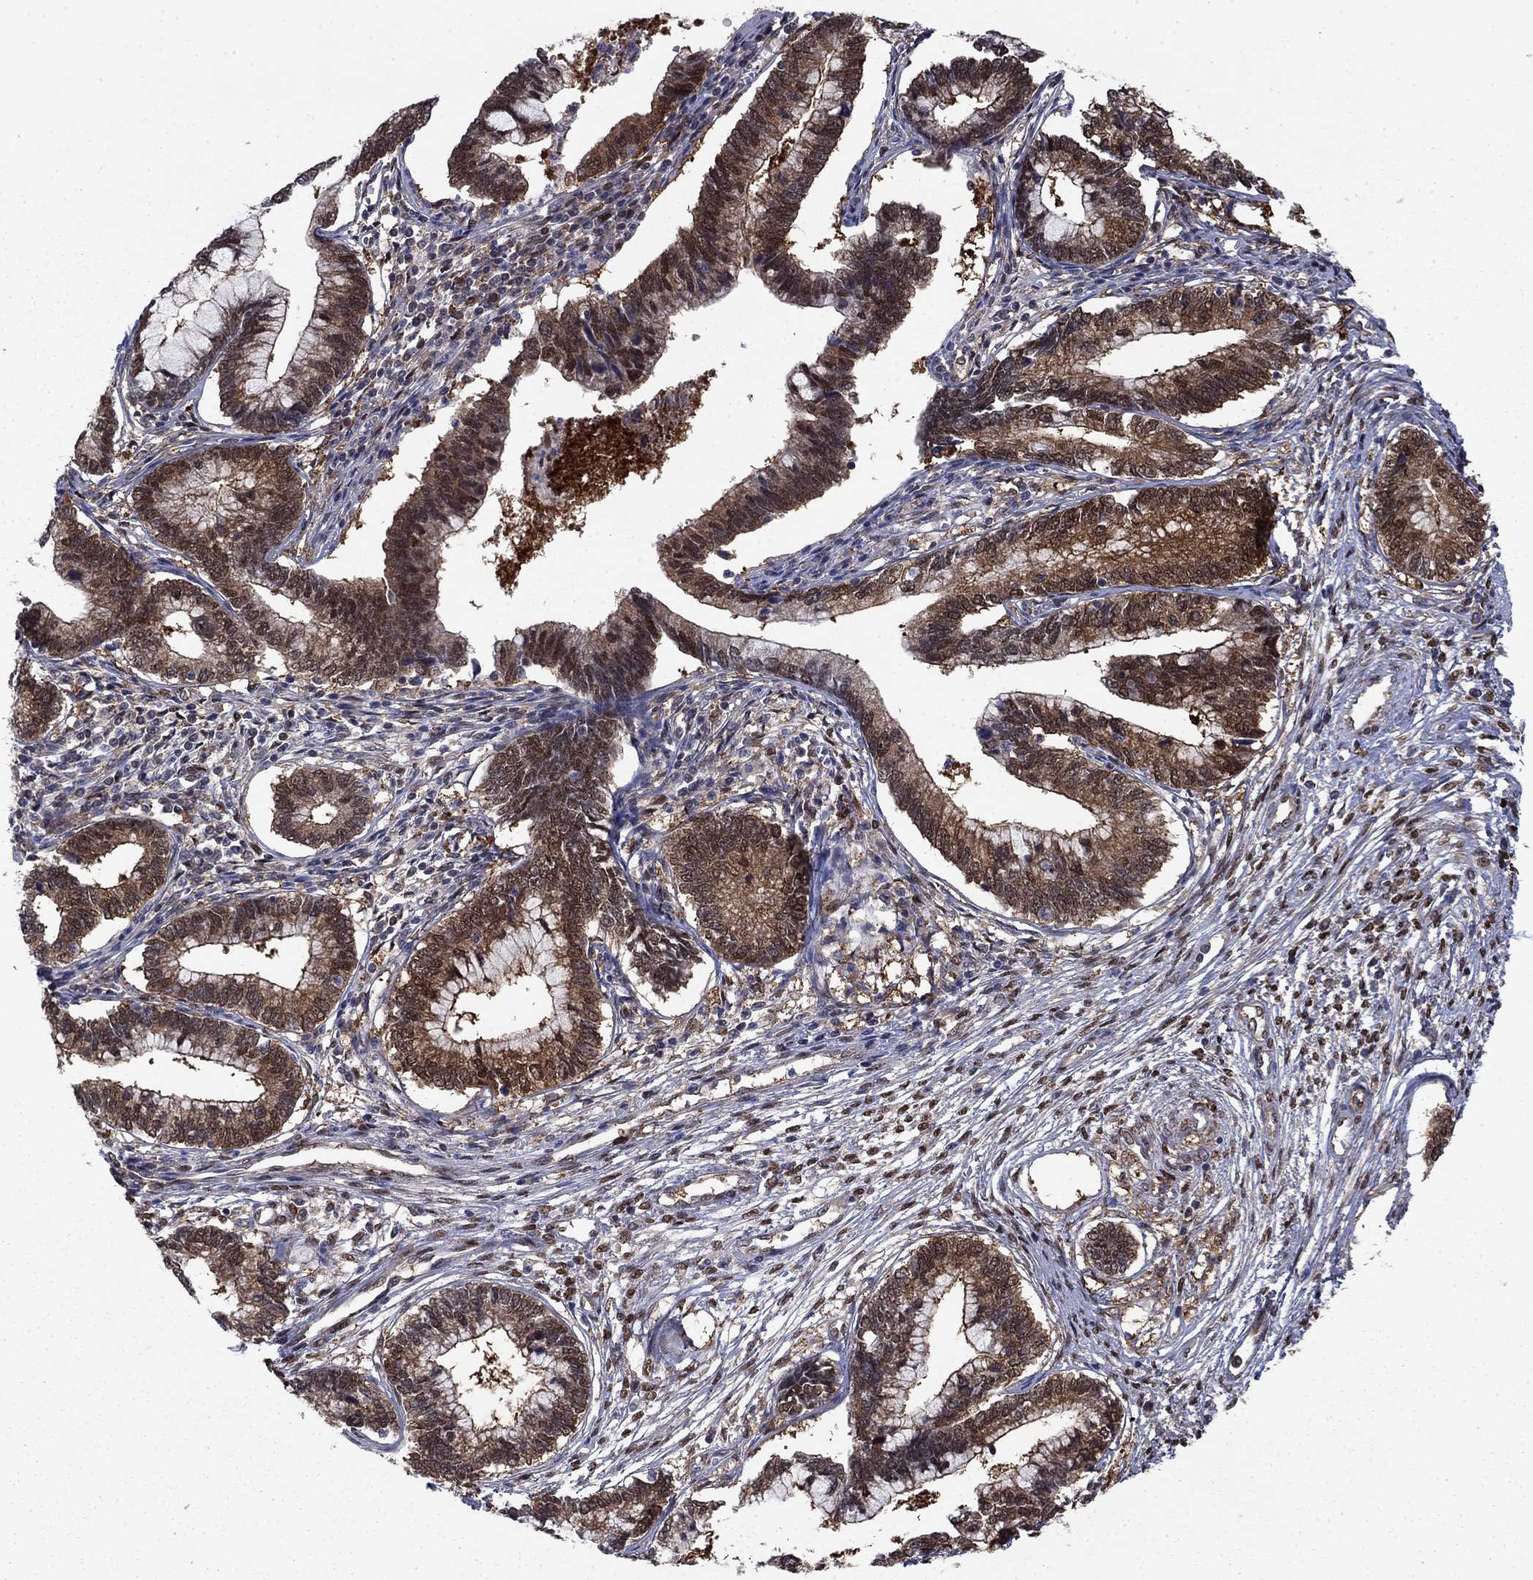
{"staining": {"intensity": "strong", "quantity": ">75%", "location": "cytoplasmic/membranous"}, "tissue": "cervical cancer", "cell_type": "Tumor cells", "image_type": "cancer", "snomed": [{"axis": "morphology", "description": "Adenocarcinoma, NOS"}, {"axis": "topography", "description": "Cervix"}], "caption": "Cervical adenocarcinoma stained for a protein (brown) shows strong cytoplasmic/membranous positive expression in about >75% of tumor cells.", "gene": "FKBP4", "patient": {"sex": "female", "age": 44}}